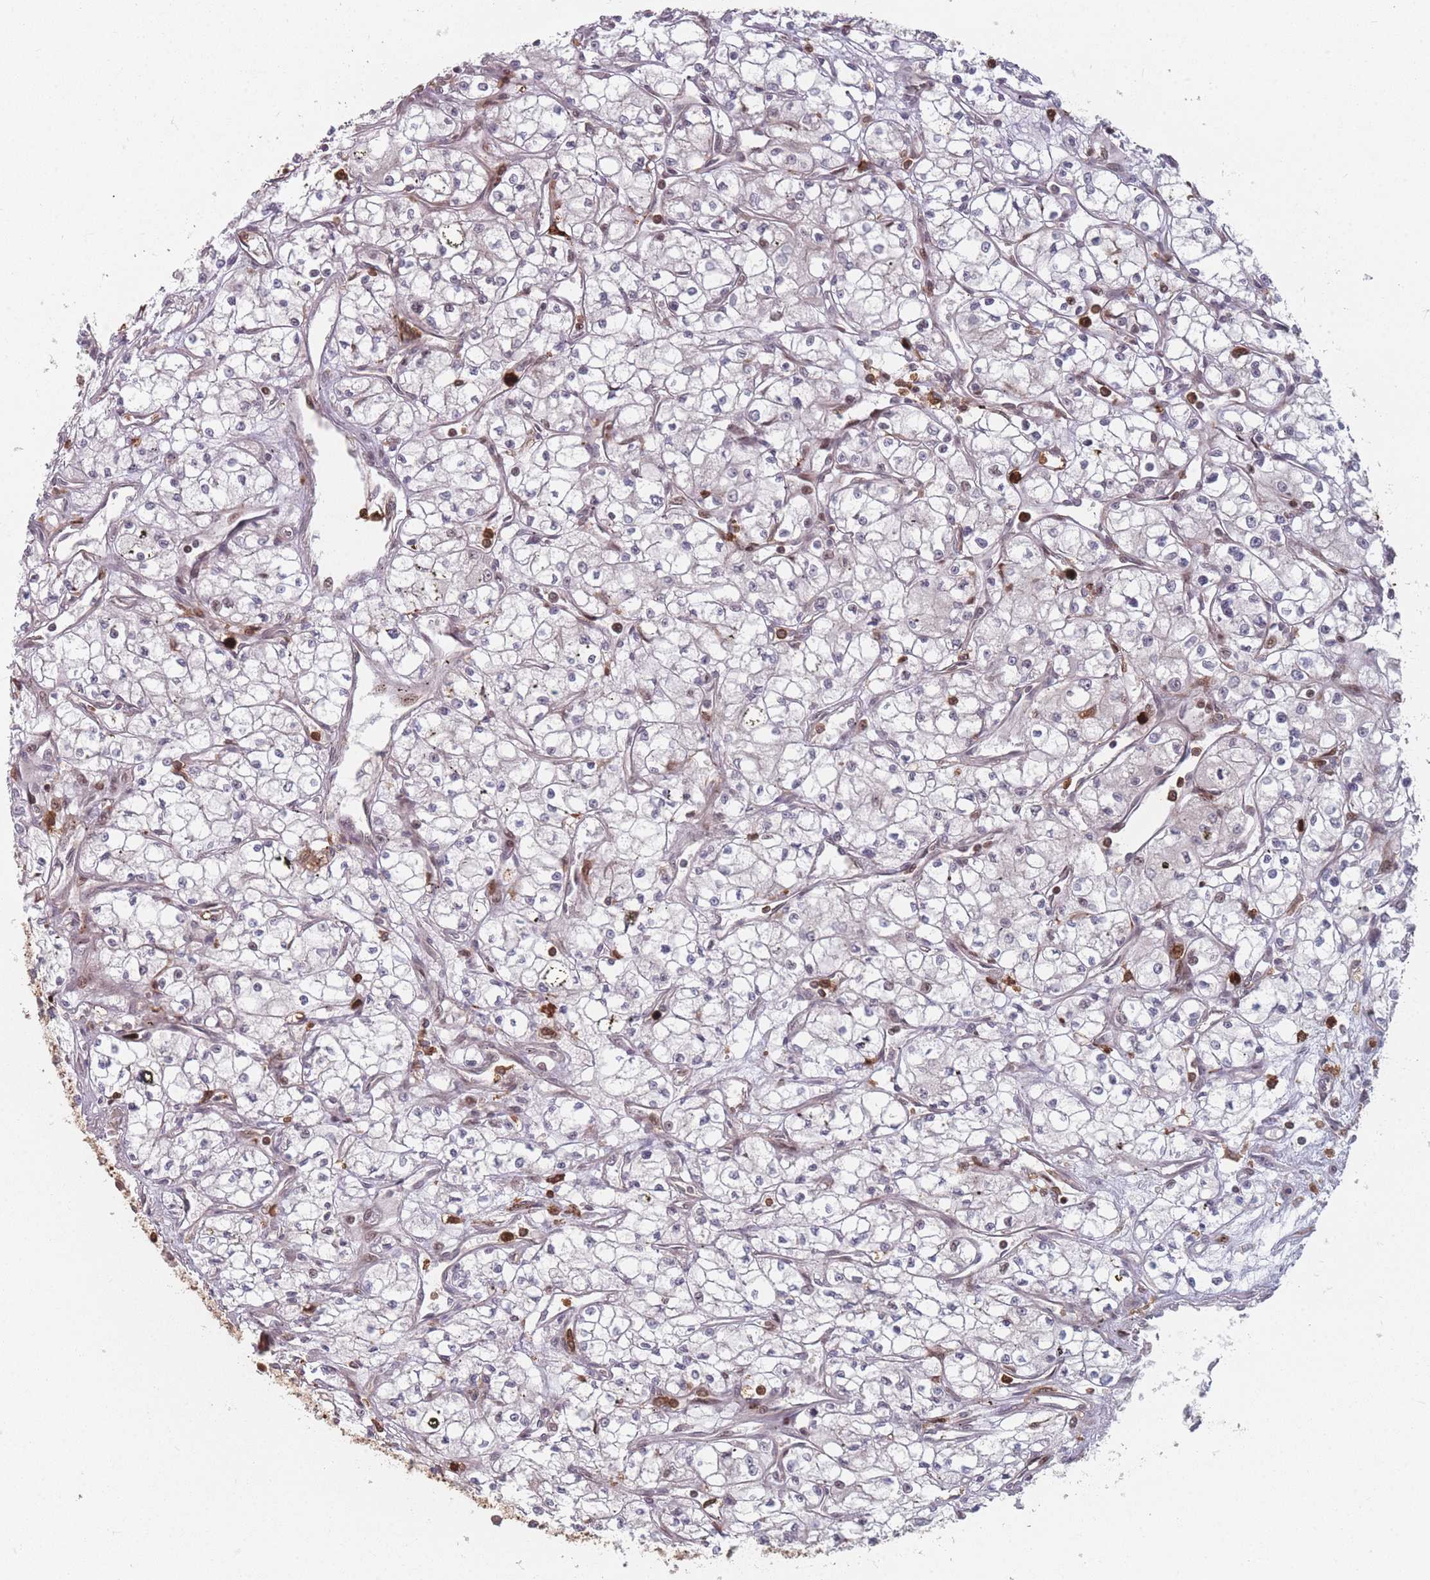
{"staining": {"intensity": "negative", "quantity": "none", "location": "none"}, "tissue": "renal cancer", "cell_type": "Tumor cells", "image_type": "cancer", "snomed": [{"axis": "morphology", "description": "Adenocarcinoma, NOS"}, {"axis": "topography", "description": "Kidney"}], "caption": "Immunohistochemical staining of renal adenocarcinoma demonstrates no significant staining in tumor cells. Nuclei are stained in blue.", "gene": "WDR55", "patient": {"sex": "male", "age": 59}}